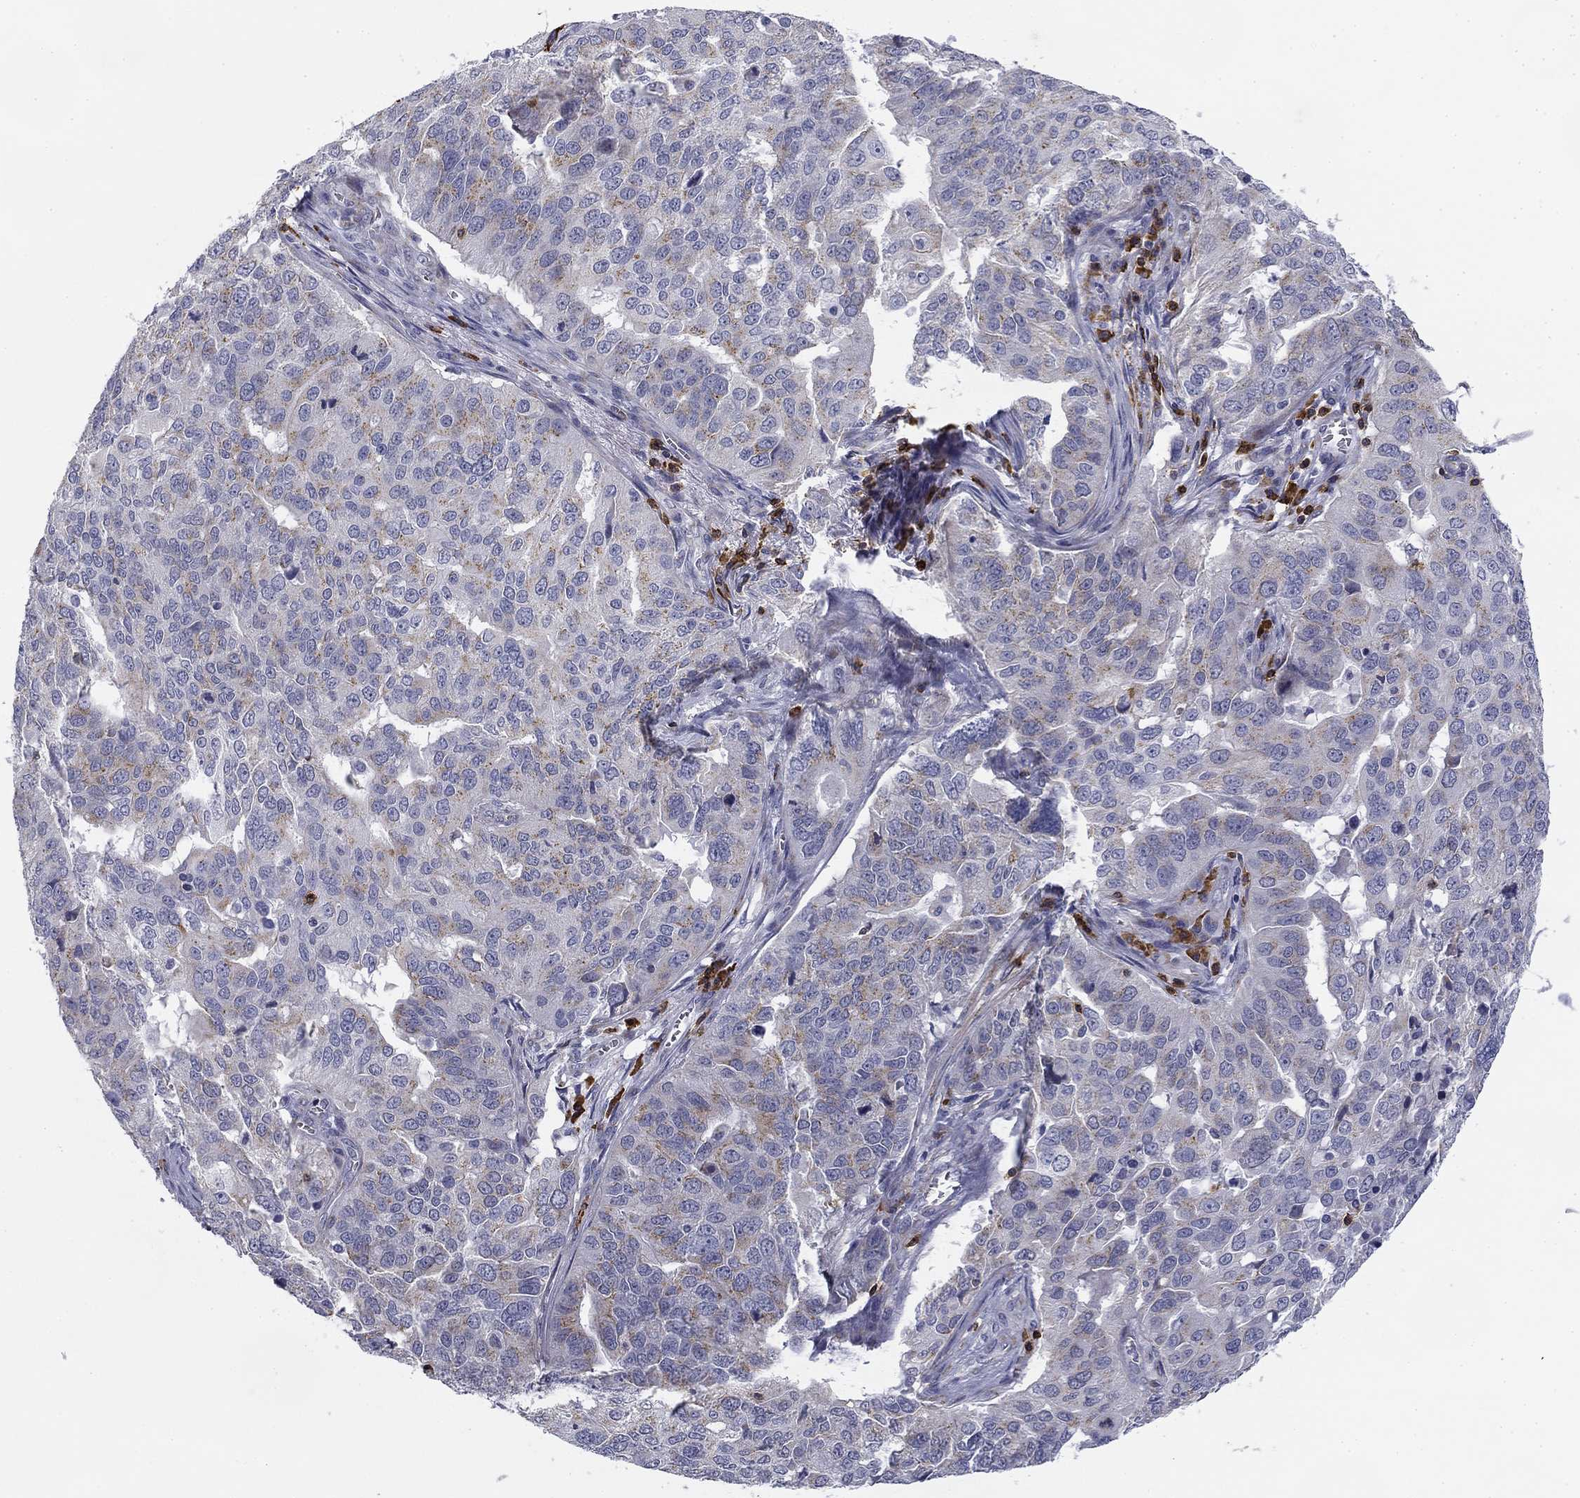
{"staining": {"intensity": "negative", "quantity": "none", "location": "none"}, "tissue": "ovarian cancer", "cell_type": "Tumor cells", "image_type": "cancer", "snomed": [{"axis": "morphology", "description": "Carcinoma, endometroid"}, {"axis": "topography", "description": "Soft tissue"}, {"axis": "topography", "description": "Ovary"}], "caption": "IHC image of neoplastic tissue: ovarian cancer (endometroid carcinoma) stained with DAB demonstrates no significant protein expression in tumor cells.", "gene": "TRAT1", "patient": {"sex": "female", "age": 52}}